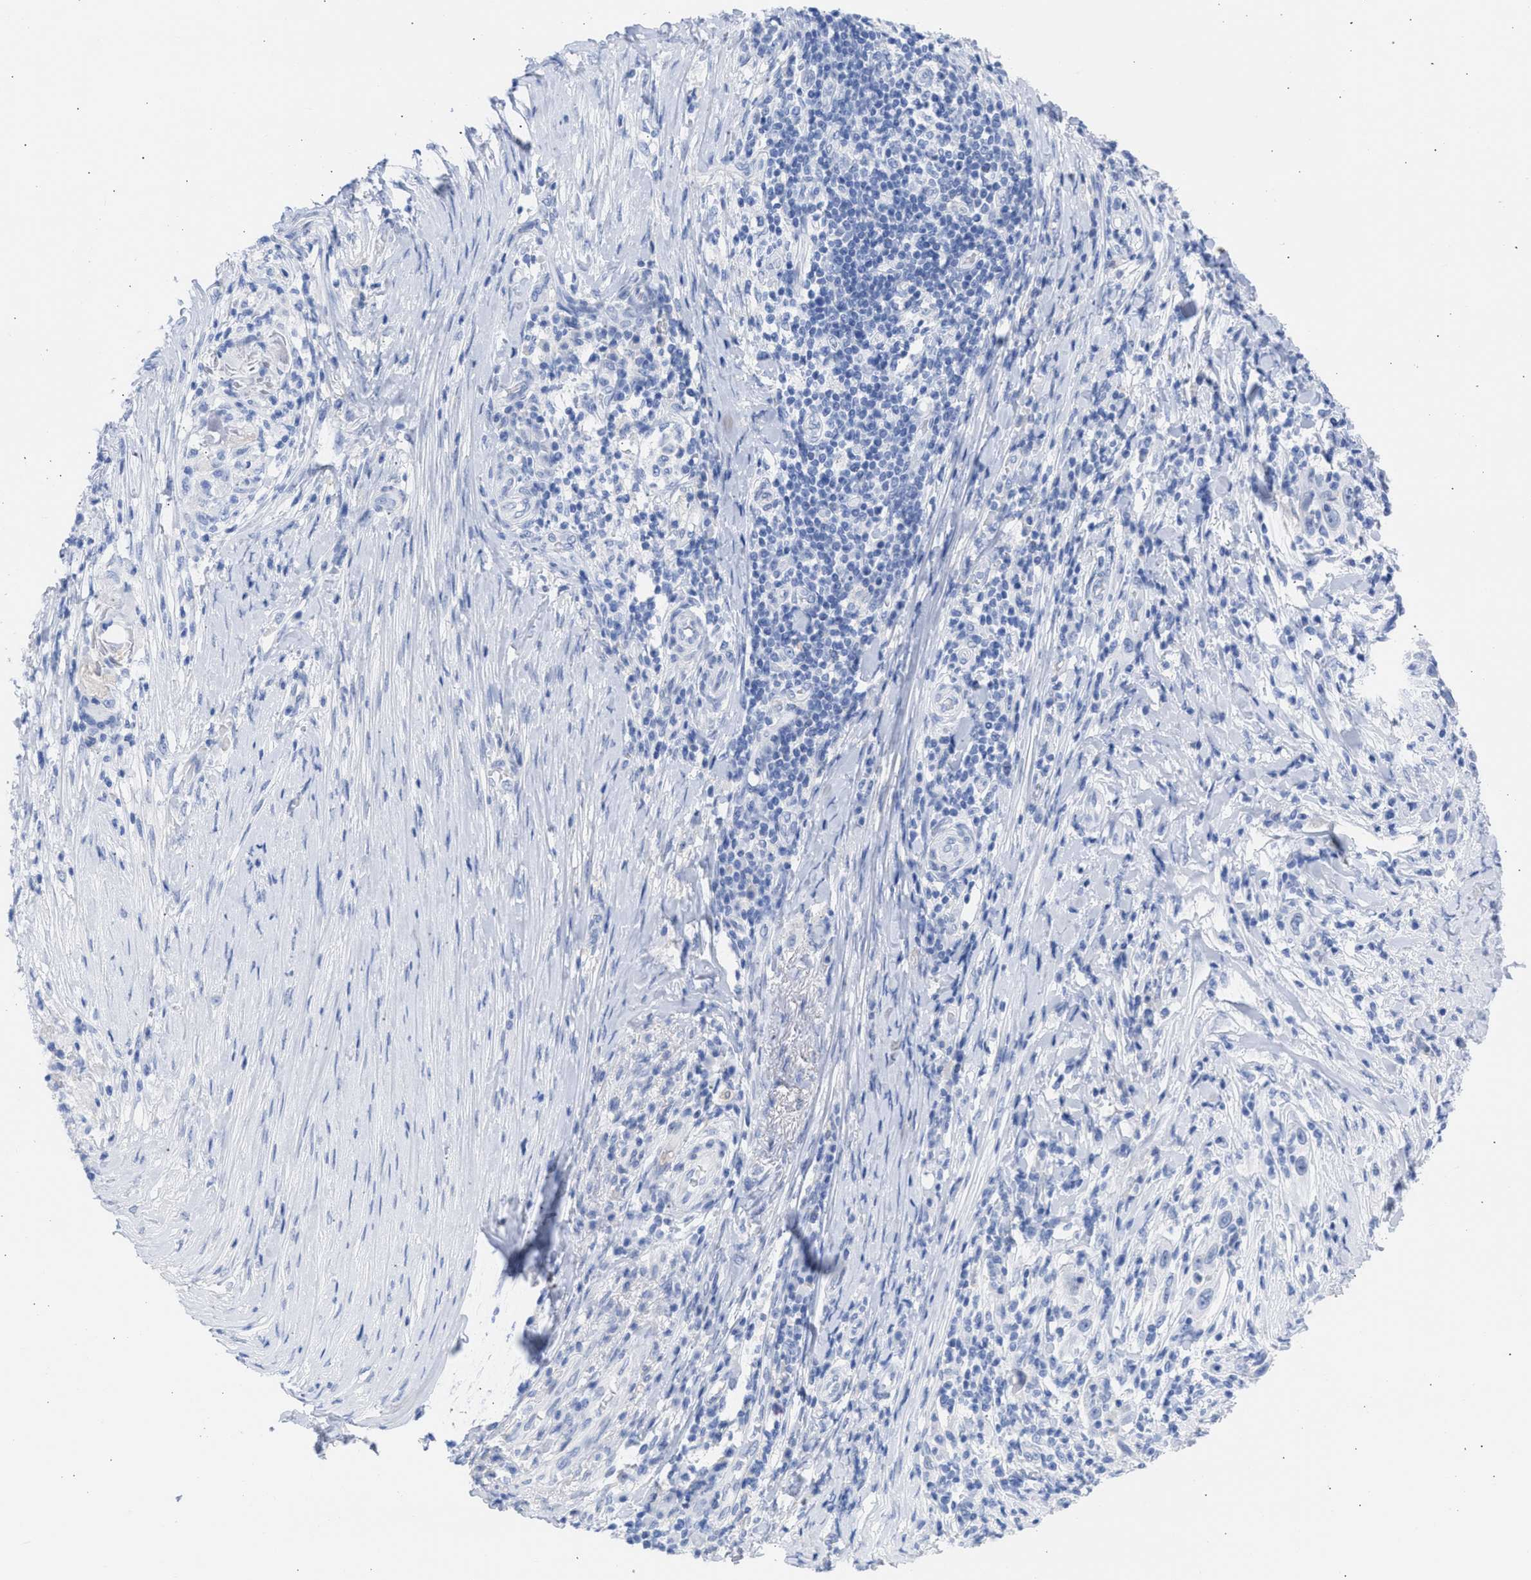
{"staining": {"intensity": "negative", "quantity": "none", "location": "none"}, "tissue": "skin cancer", "cell_type": "Tumor cells", "image_type": "cancer", "snomed": [{"axis": "morphology", "description": "Squamous cell carcinoma, NOS"}, {"axis": "topography", "description": "Skin"}], "caption": "The image demonstrates no staining of tumor cells in skin squamous cell carcinoma.", "gene": "RSPH1", "patient": {"sex": "female", "age": 88}}